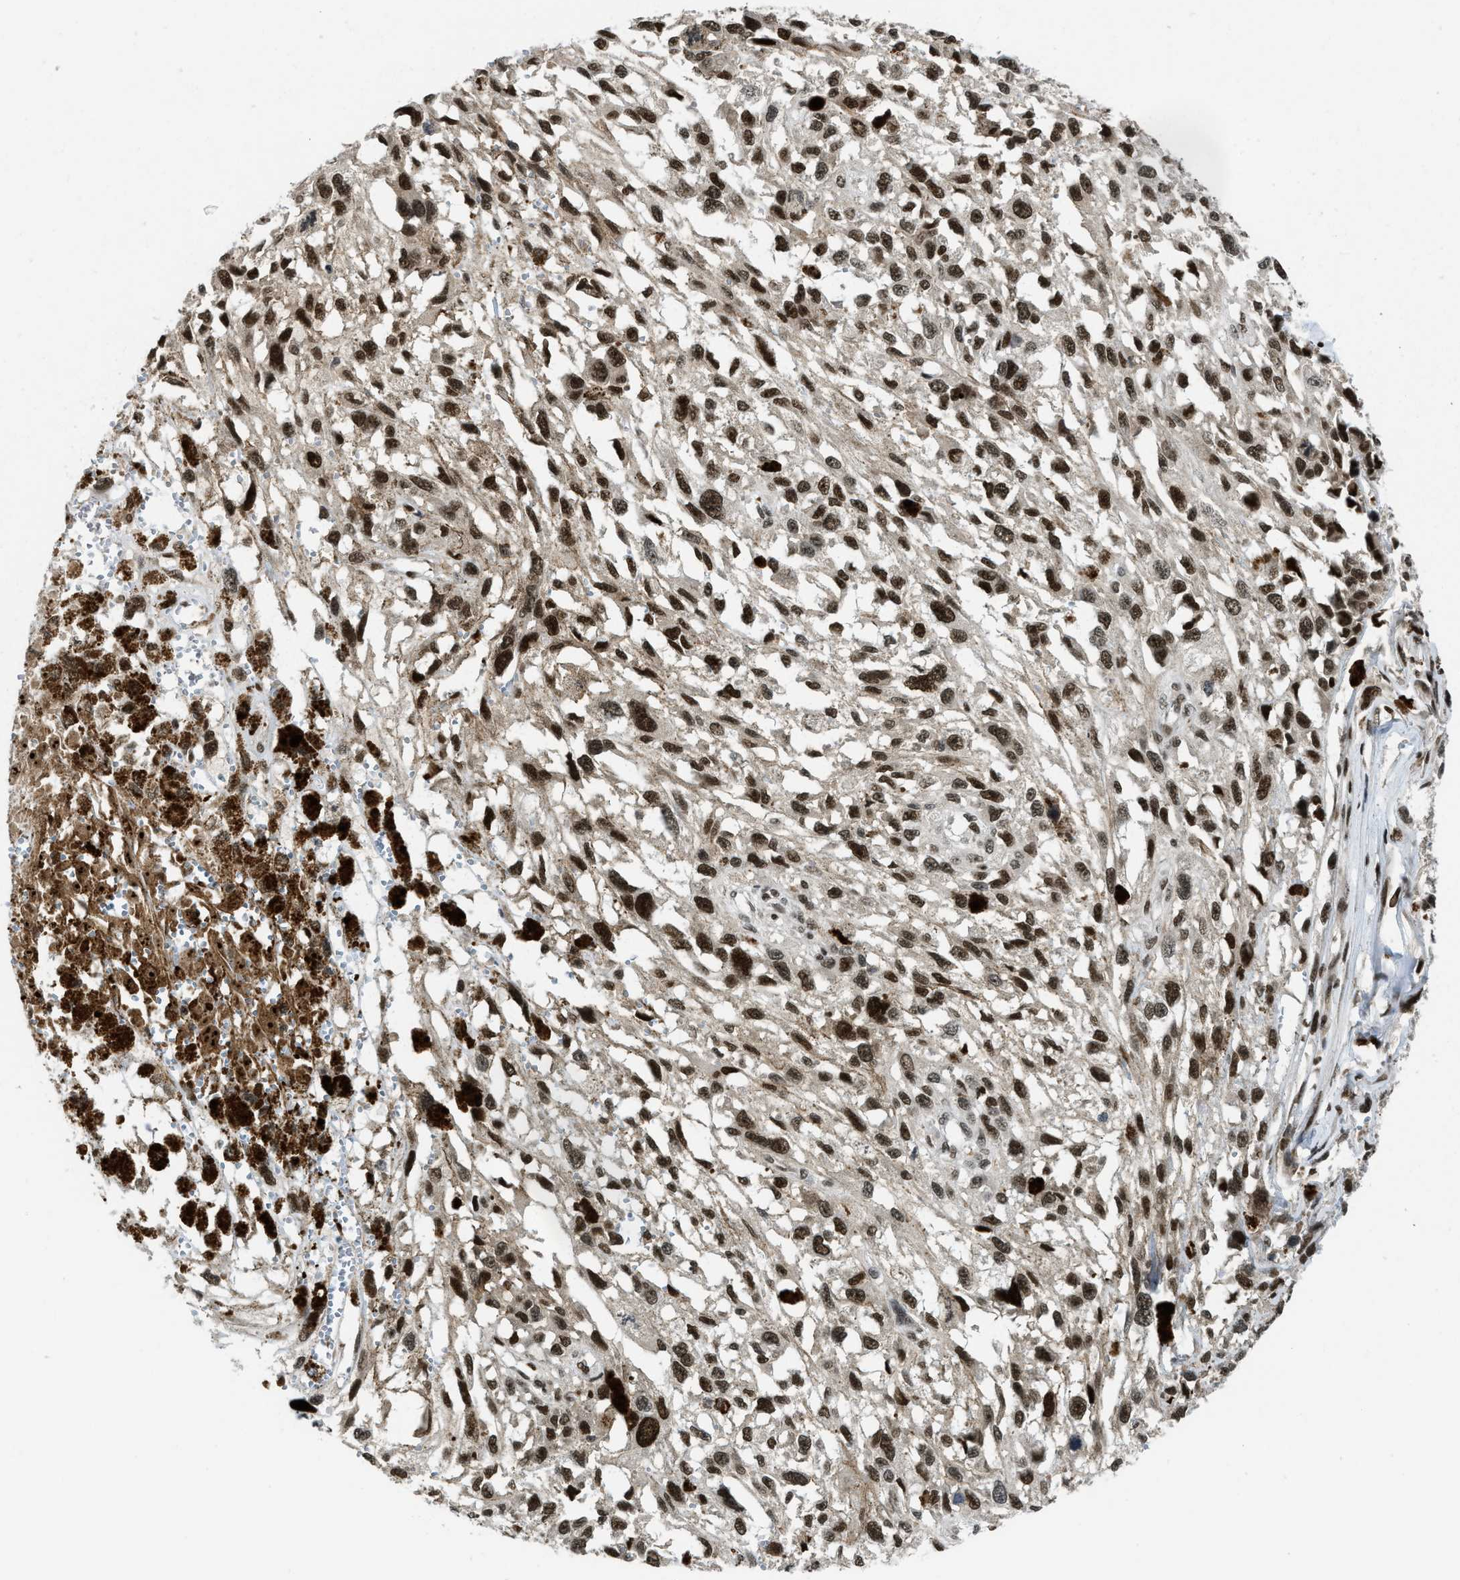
{"staining": {"intensity": "strong", "quantity": ">75%", "location": "nuclear"}, "tissue": "melanoma", "cell_type": "Tumor cells", "image_type": "cancer", "snomed": [{"axis": "morphology", "description": "Malignant melanoma, Metastatic site"}, {"axis": "topography", "description": "Lymph node"}], "caption": "Malignant melanoma (metastatic site) stained with DAB (3,3'-diaminobenzidine) IHC reveals high levels of strong nuclear staining in approximately >75% of tumor cells.", "gene": "RFX5", "patient": {"sex": "male", "age": 59}}